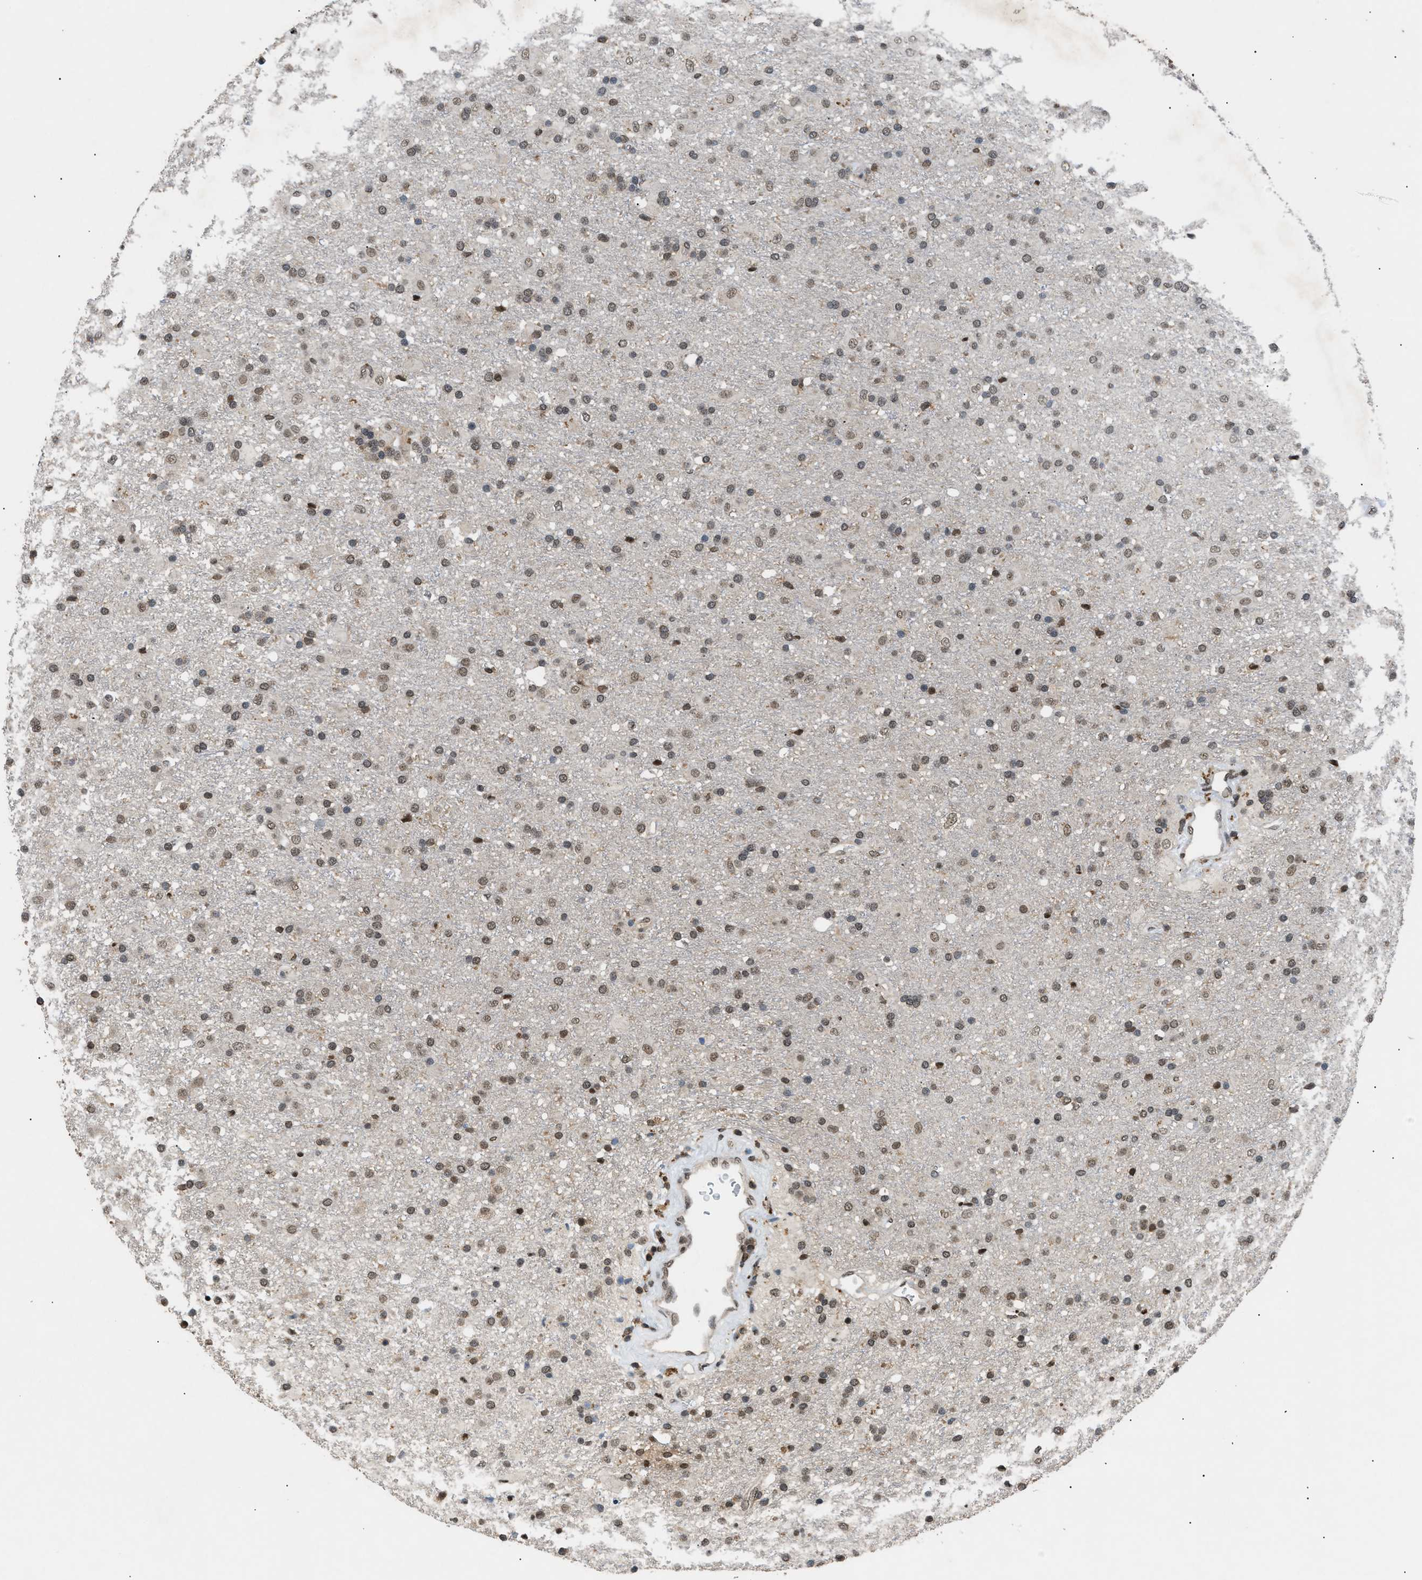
{"staining": {"intensity": "moderate", "quantity": ">75%", "location": "nuclear"}, "tissue": "glioma", "cell_type": "Tumor cells", "image_type": "cancer", "snomed": [{"axis": "morphology", "description": "Glioma, malignant, Low grade"}, {"axis": "topography", "description": "Brain"}], "caption": "Protein positivity by IHC shows moderate nuclear positivity in about >75% of tumor cells in glioma.", "gene": "RBM5", "patient": {"sex": "male", "age": 65}}